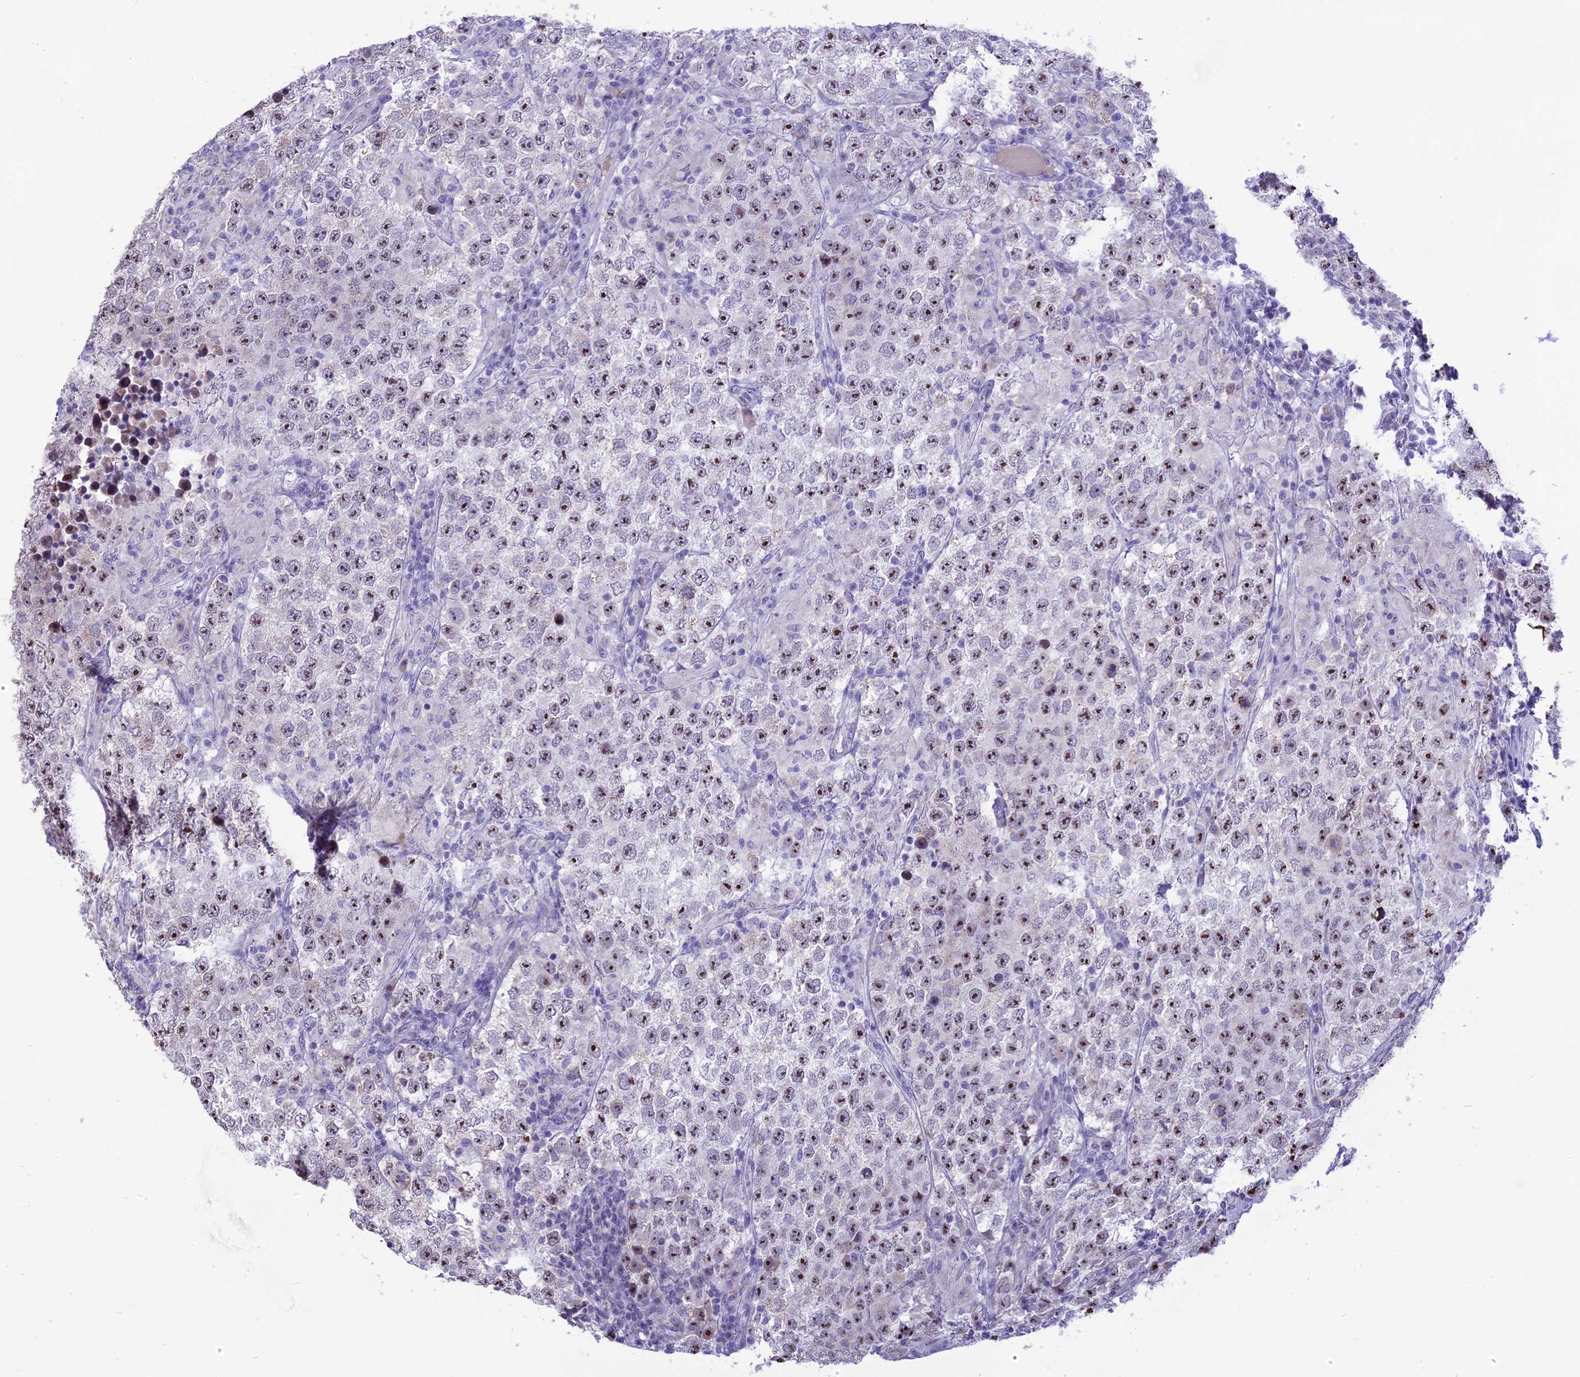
{"staining": {"intensity": "moderate", "quantity": "25%-75%", "location": "nuclear"}, "tissue": "testis cancer", "cell_type": "Tumor cells", "image_type": "cancer", "snomed": [{"axis": "morphology", "description": "Normal tissue, NOS"}, {"axis": "morphology", "description": "Urothelial carcinoma, High grade"}, {"axis": "morphology", "description": "Seminoma, NOS"}, {"axis": "morphology", "description": "Carcinoma, Embryonal, NOS"}, {"axis": "topography", "description": "Urinary bladder"}, {"axis": "topography", "description": "Testis"}], "caption": "This image demonstrates immunohistochemistry staining of human testis seminoma, with medium moderate nuclear staining in approximately 25%-75% of tumor cells.", "gene": "CMSS1", "patient": {"sex": "male", "age": 41}}